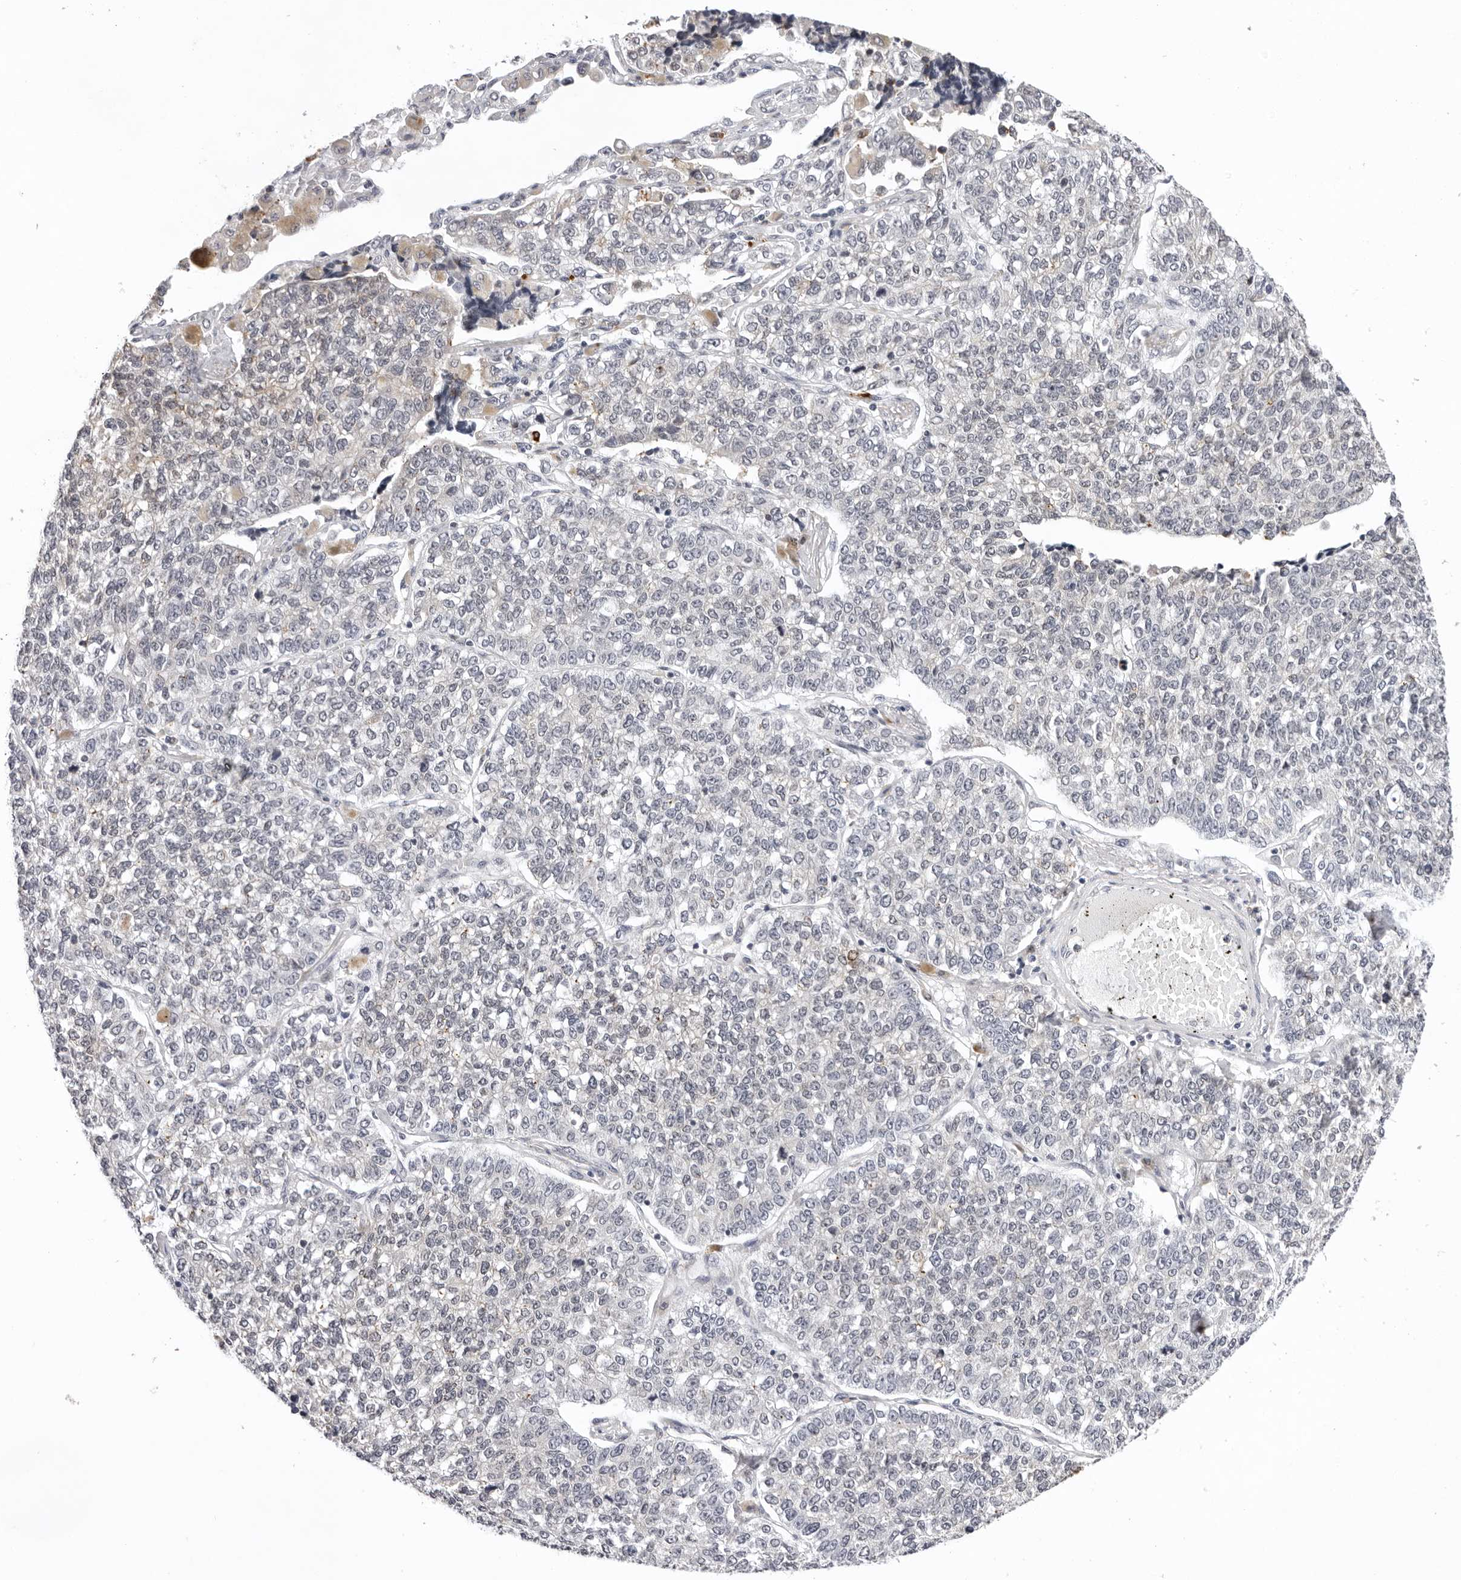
{"staining": {"intensity": "negative", "quantity": "none", "location": "none"}, "tissue": "lung cancer", "cell_type": "Tumor cells", "image_type": "cancer", "snomed": [{"axis": "morphology", "description": "Adenocarcinoma, NOS"}, {"axis": "topography", "description": "Lung"}], "caption": "There is no significant positivity in tumor cells of adenocarcinoma (lung). The staining is performed using DAB brown chromogen with nuclei counter-stained in using hematoxylin.", "gene": "IL17RA", "patient": {"sex": "male", "age": 49}}